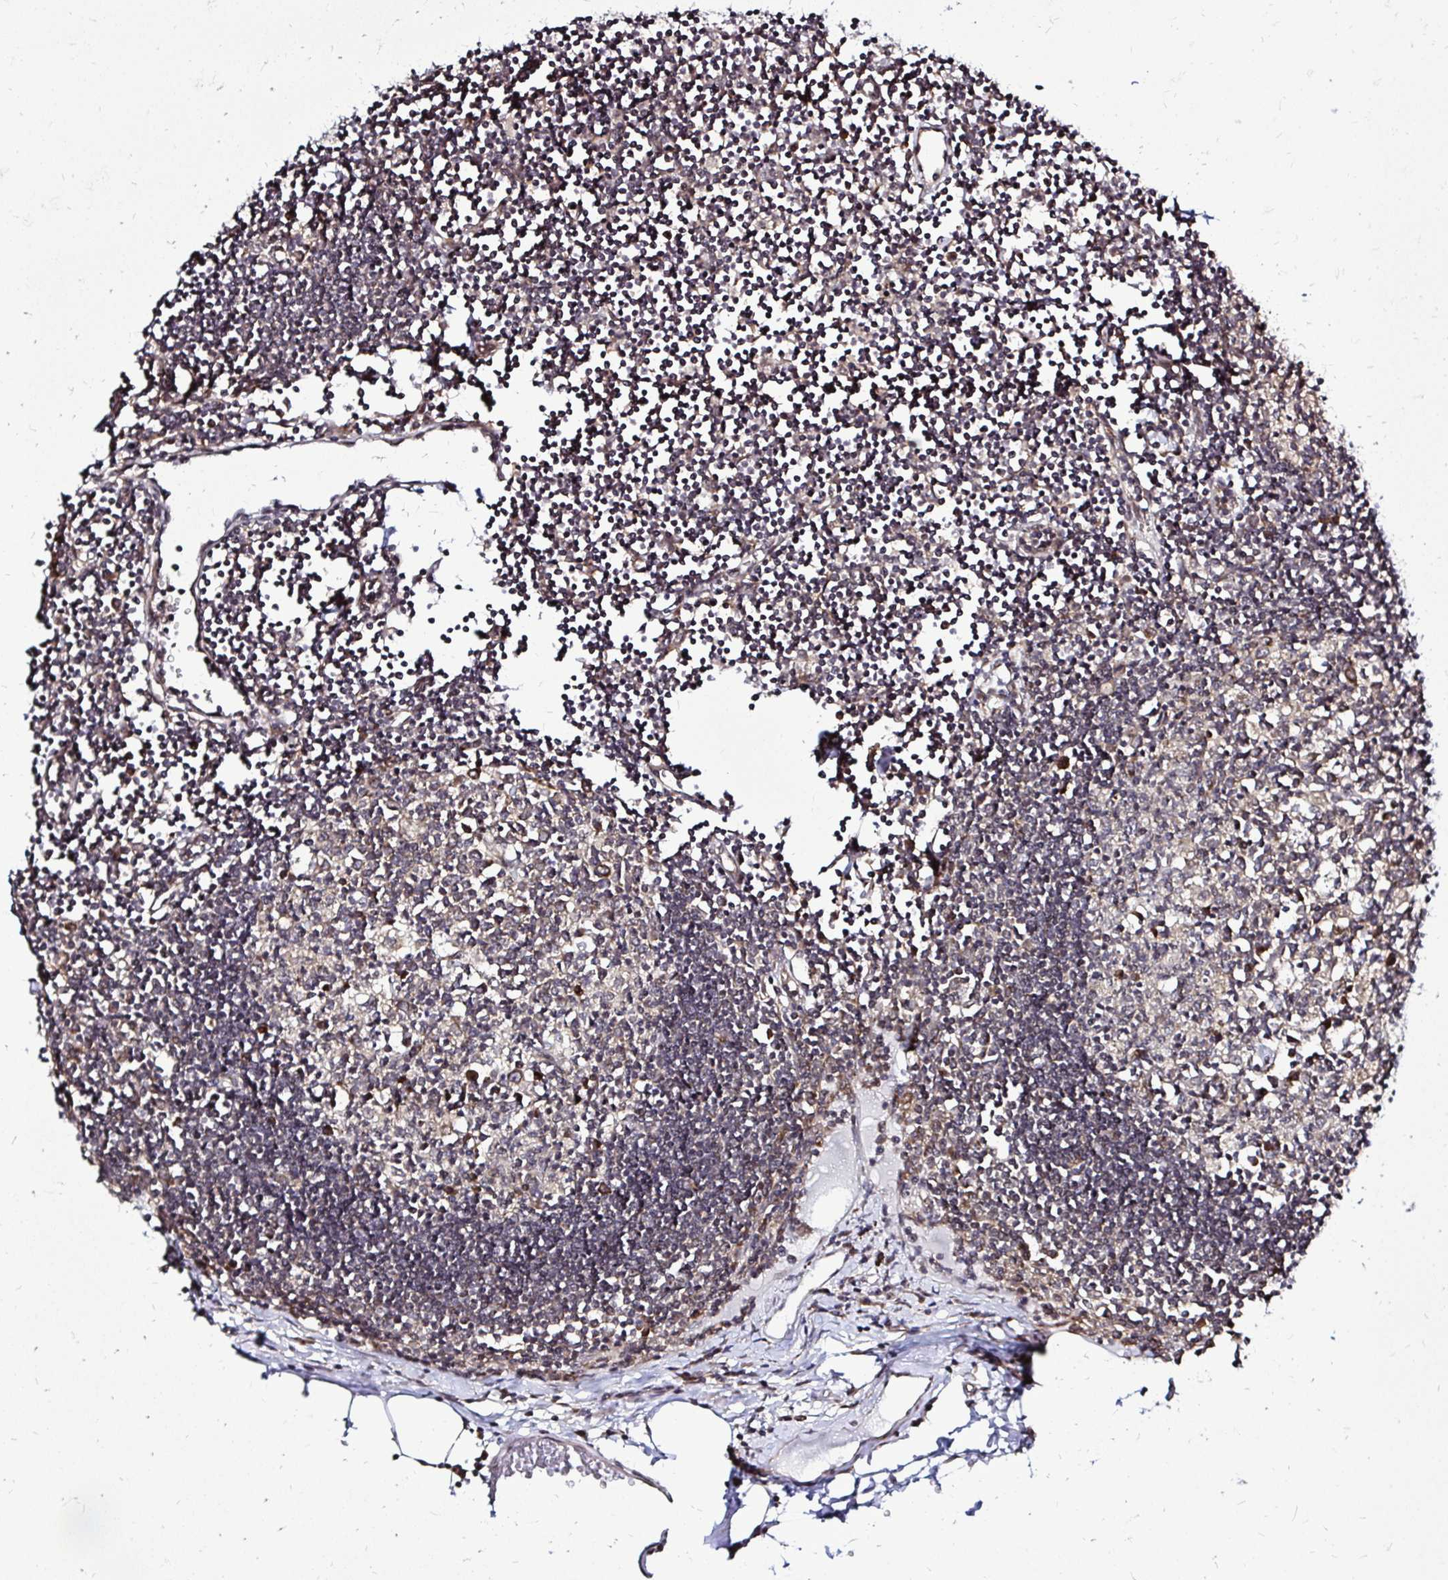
{"staining": {"intensity": "moderate", "quantity": "<25%", "location": "cytoplasmic/membranous"}, "tissue": "lymph node", "cell_type": "Germinal center cells", "image_type": "normal", "snomed": [{"axis": "morphology", "description": "Normal tissue, NOS"}, {"axis": "topography", "description": "Lymph node"}], "caption": "Lymph node stained for a protein demonstrates moderate cytoplasmic/membranous positivity in germinal center cells.", "gene": "FMR1", "patient": {"sex": "female", "age": 65}}